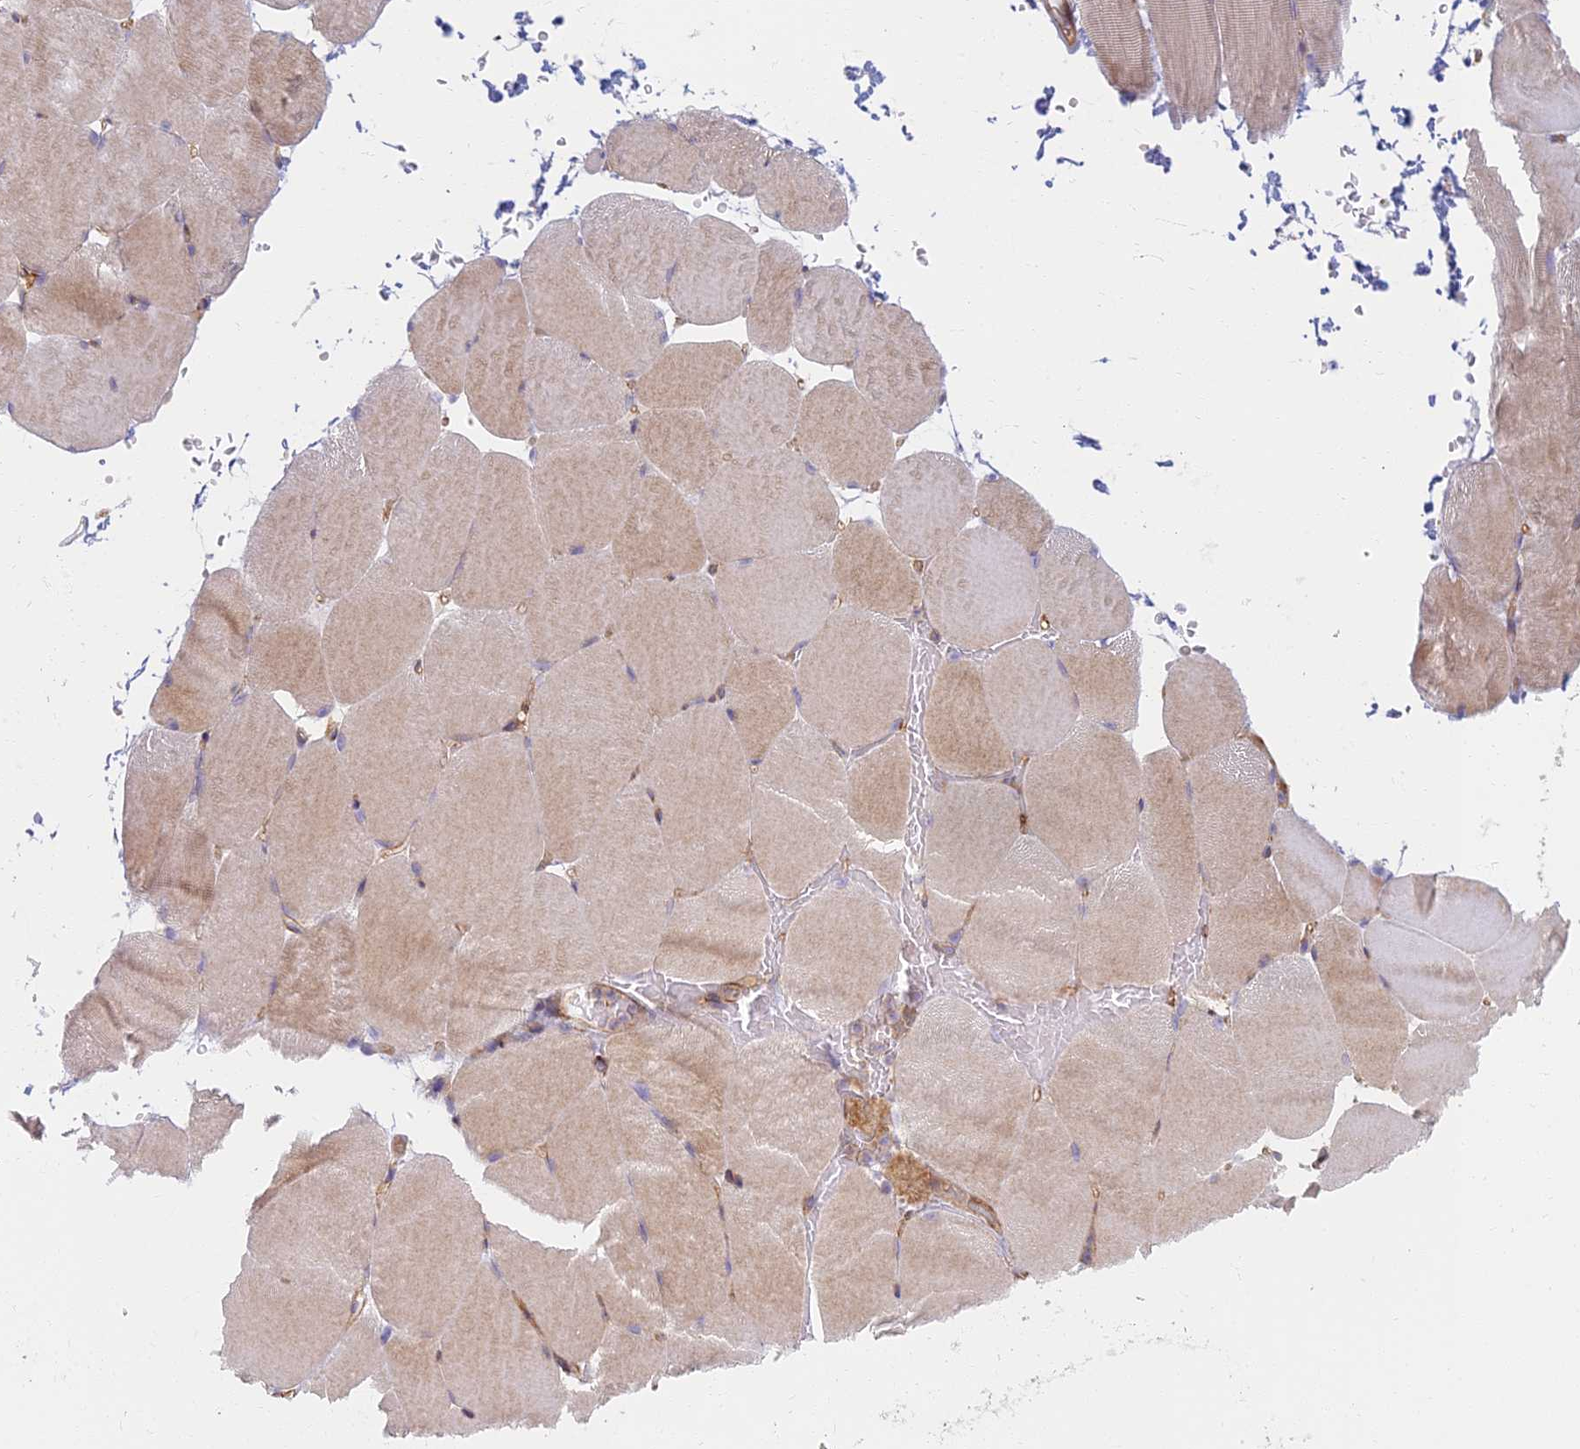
{"staining": {"intensity": "weak", "quantity": "25%-75%", "location": "cytoplasmic/membranous"}, "tissue": "skeletal muscle", "cell_type": "Myocytes", "image_type": "normal", "snomed": [{"axis": "morphology", "description": "Normal tissue, NOS"}, {"axis": "topography", "description": "Skeletal muscle"}, {"axis": "topography", "description": "Parathyroid gland"}], "caption": "Protein expression analysis of normal skeletal muscle exhibits weak cytoplasmic/membranous expression in about 25%-75% of myocytes. The staining was performed using DAB (3,3'-diaminobenzidine) to visualize the protein expression in brown, while the nuclei were stained in blue with hematoxylin (Magnification: 20x).", "gene": "RBSN", "patient": {"sex": "female", "age": 37}}